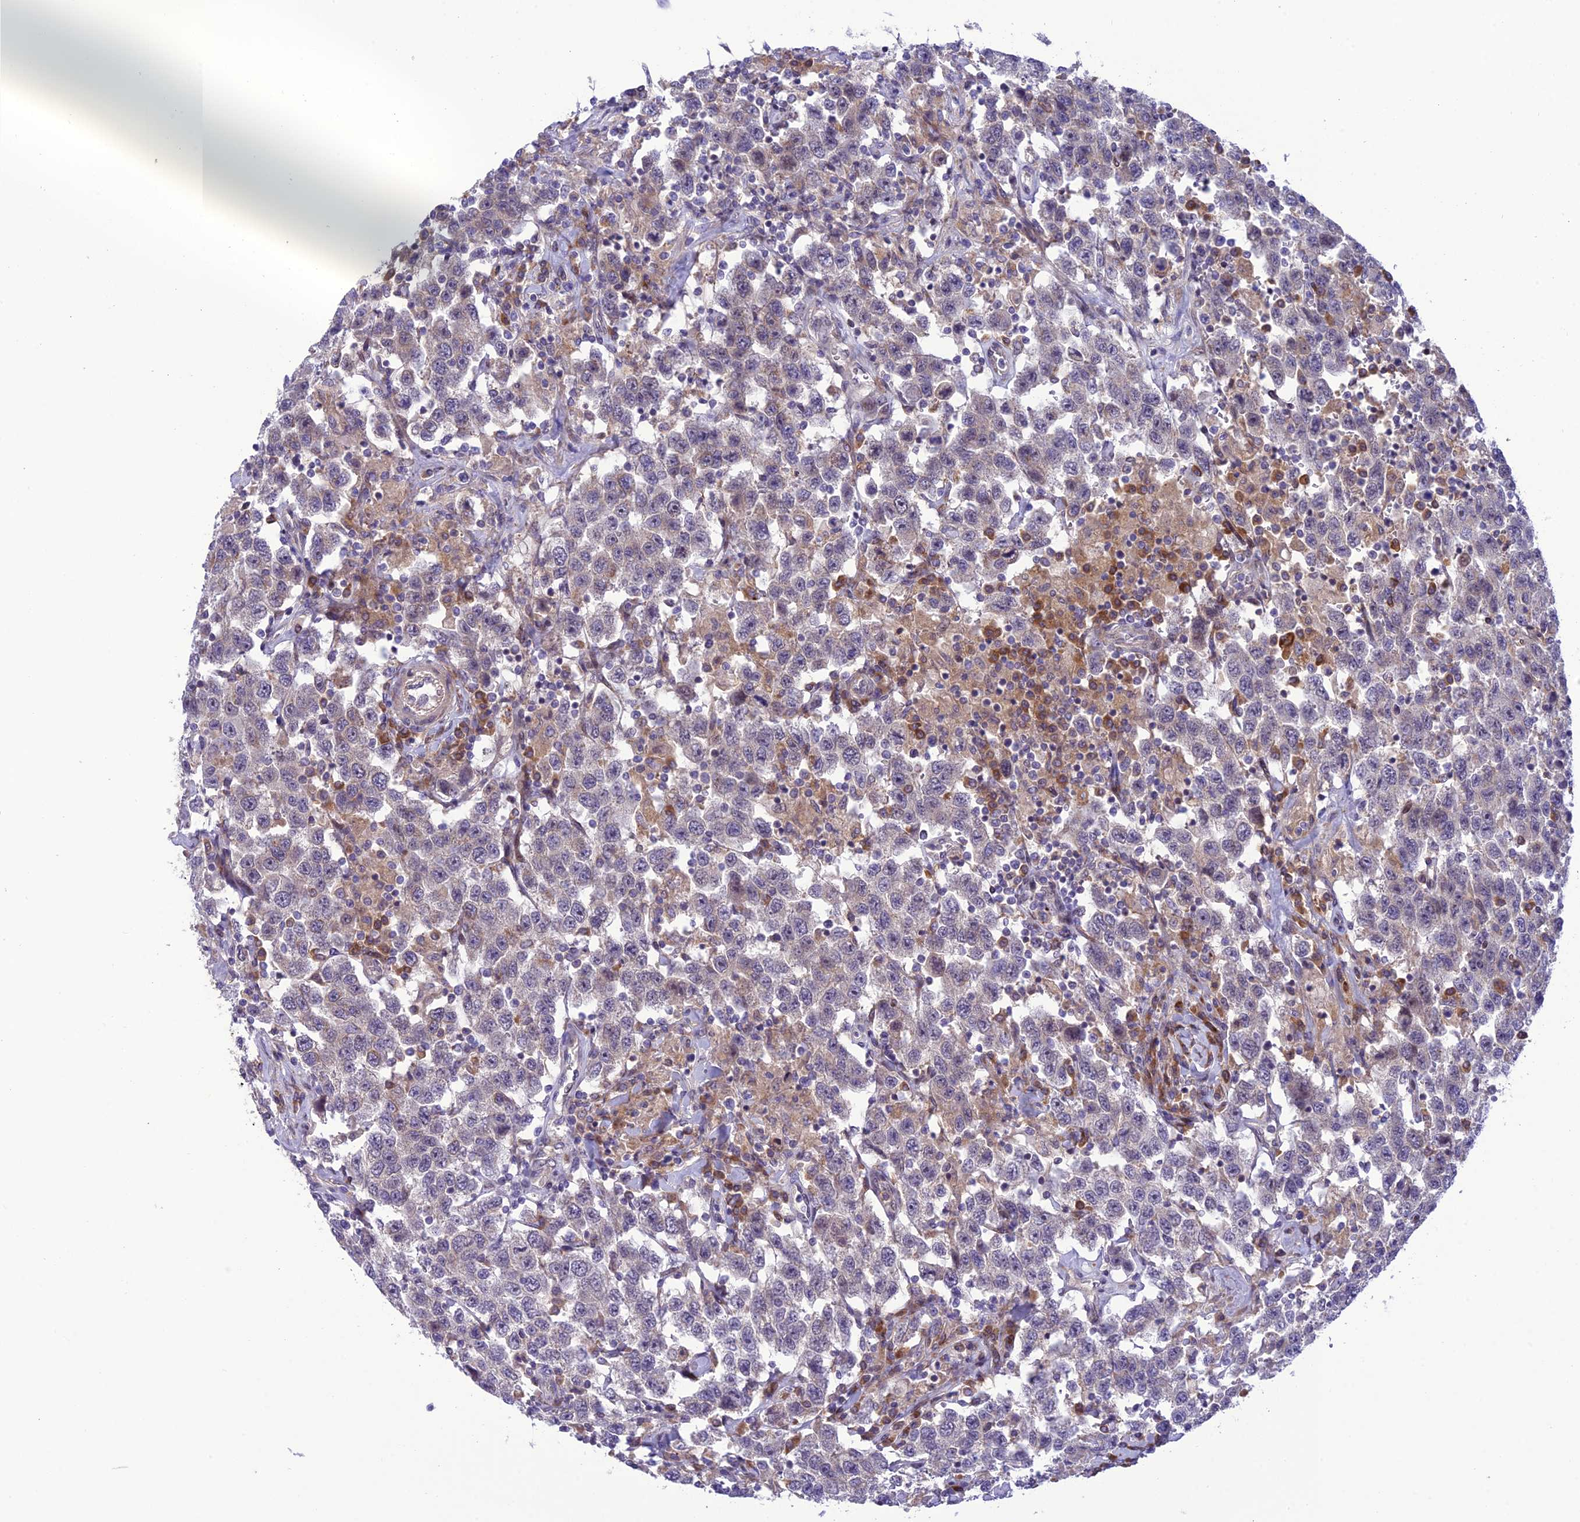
{"staining": {"intensity": "negative", "quantity": "none", "location": "none"}, "tissue": "testis cancer", "cell_type": "Tumor cells", "image_type": "cancer", "snomed": [{"axis": "morphology", "description": "Seminoma, NOS"}, {"axis": "topography", "description": "Testis"}], "caption": "Testis cancer (seminoma) was stained to show a protein in brown. There is no significant staining in tumor cells.", "gene": "JMY", "patient": {"sex": "male", "age": 41}}